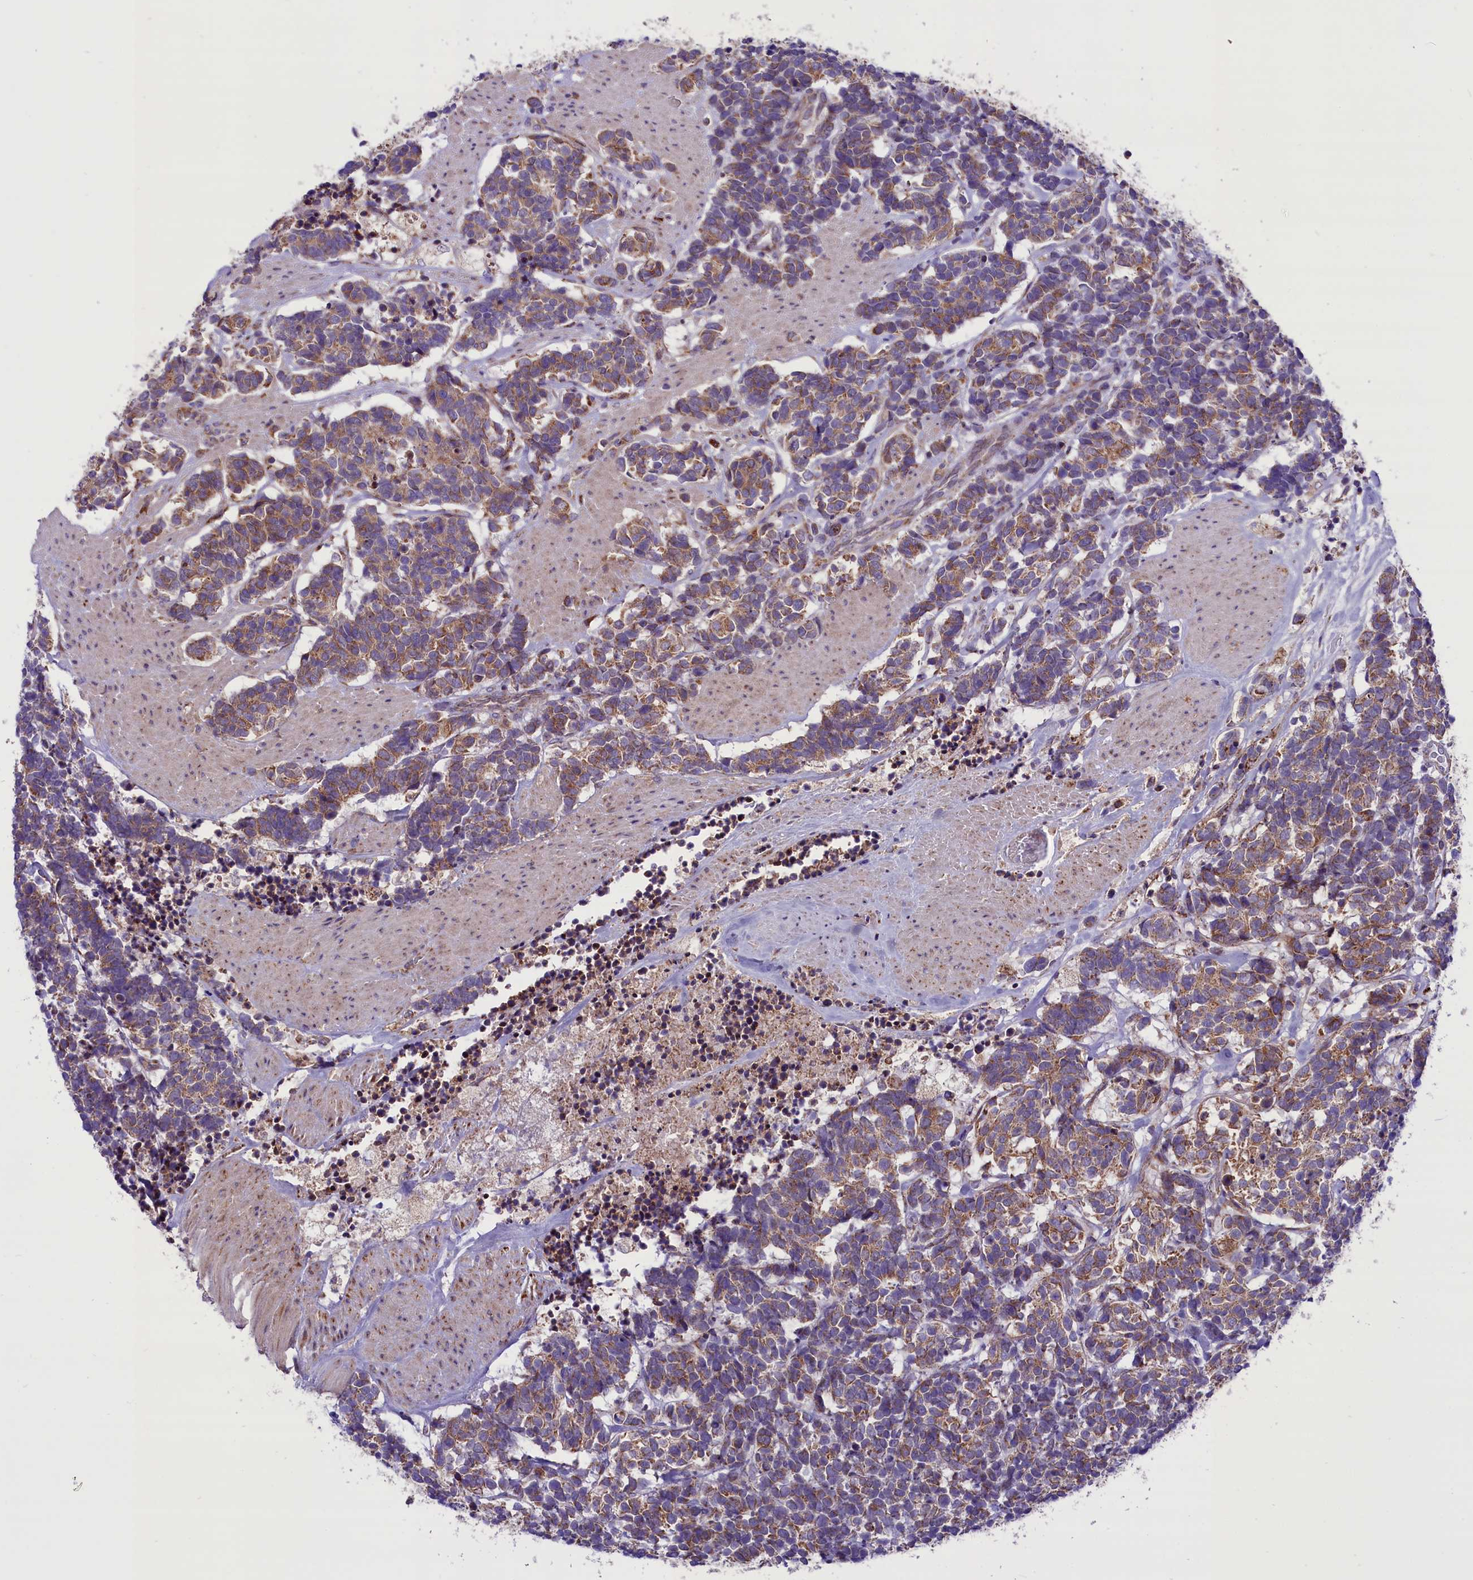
{"staining": {"intensity": "weak", "quantity": ">75%", "location": "cytoplasmic/membranous"}, "tissue": "carcinoid", "cell_type": "Tumor cells", "image_type": "cancer", "snomed": [{"axis": "morphology", "description": "Carcinoma, NOS"}, {"axis": "morphology", "description": "Carcinoid, malignant, NOS"}, {"axis": "topography", "description": "Urinary bladder"}], "caption": "The micrograph reveals immunohistochemical staining of carcinoid. There is weak cytoplasmic/membranous staining is seen in approximately >75% of tumor cells.", "gene": "PTPRU", "patient": {"sex": "male", "age": 57}}